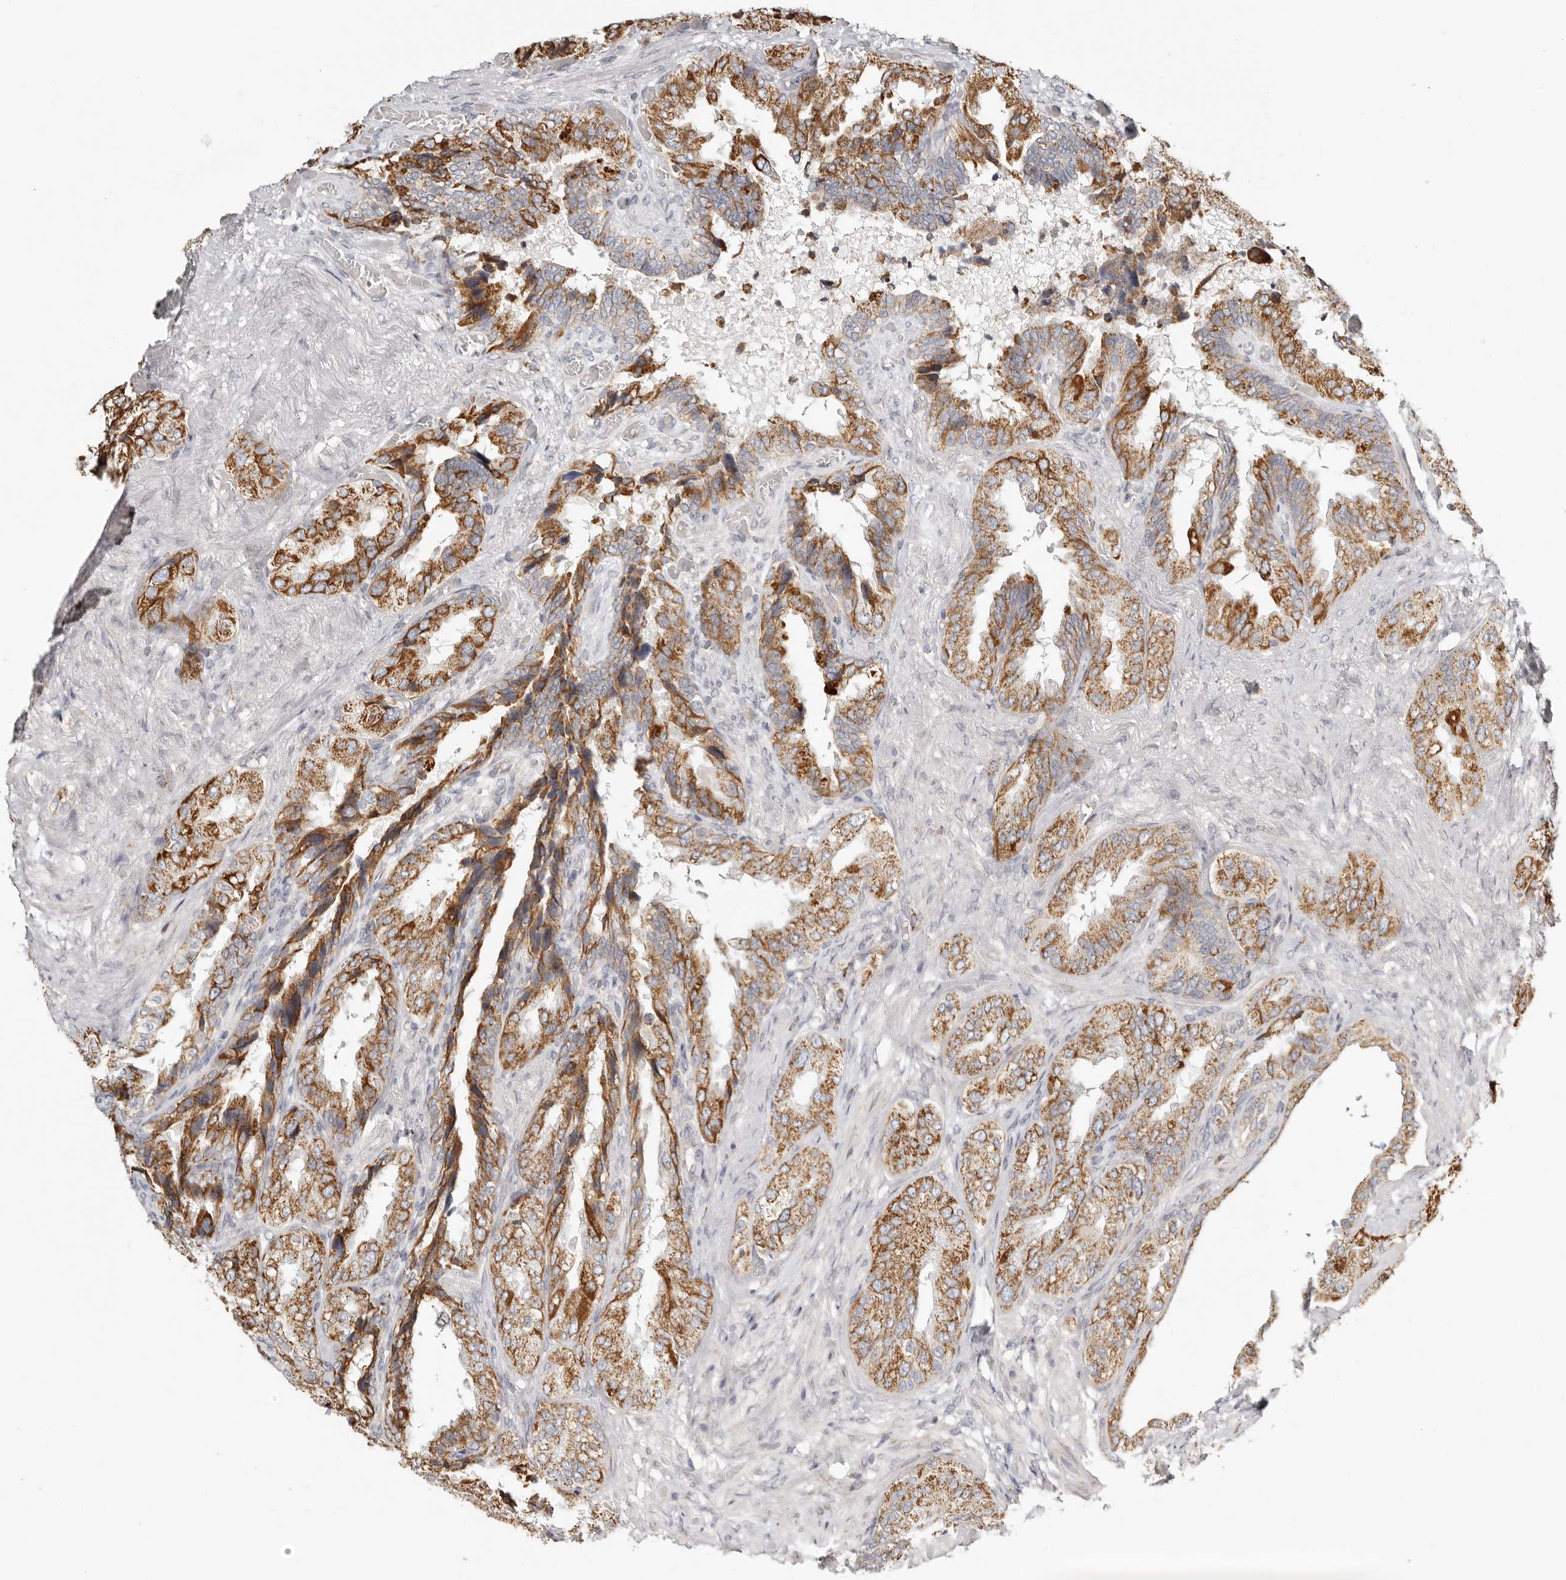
{"staining": {"intensity": "strong", "quantity": ">75%", "location": "cytoplasmic/membranous"}, "tissue": "seminal vesicle", "cell_type": "Glandular cells", "image_type": "normal", "snomed": [{"axis": "morphology", "description": "Normal tissue, NOS"}, {"axis": "topography", "description": "Seminal veicle"}, {"axis": "topography", "description": "Peripheral nerve tissue"}], "caption": "Immunohistochemistry (IHC) (DAB (3,3'-diaminobenzidine)) staining of unremarkable seminal vesicle displays strong cytoplasmic/membranous protein staining in about >75% of glandular cells.", "gene": "KDF1", "patient": {"sex": "male", "age": 63}}